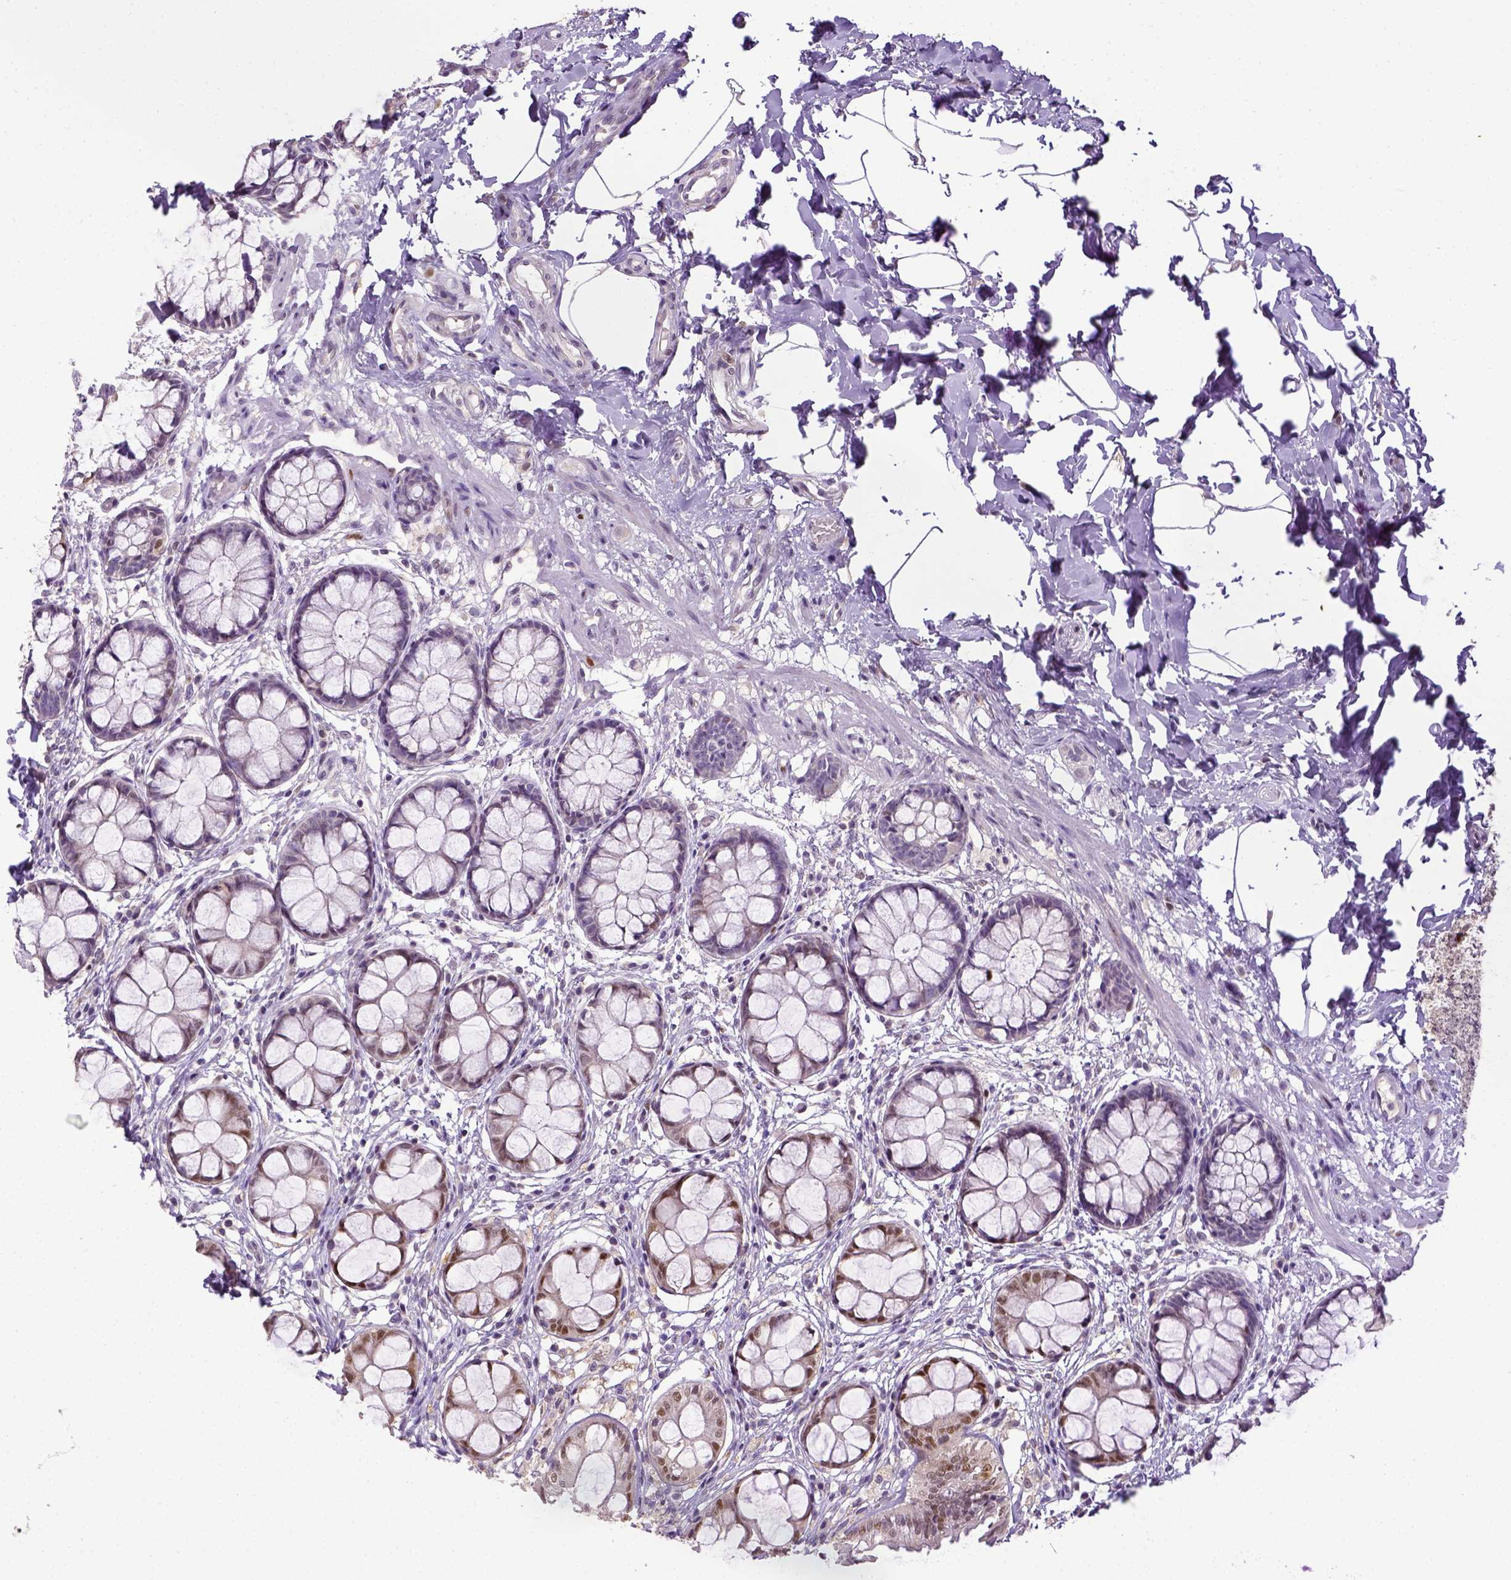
{"staining": {"intensity": "moderate", "quantity": "25%-75%", "location": "nuclear"}, "tissue": "rectum", "cell_type": "Glandular cells", "image_type": "normal", "snomed": [{"axis": "morphology", "description": "Normal tissue, NOS"}, {"axis": "topography", "description": "Rectum"}], "caption": "Immunohistochemical staining of unremarkable human rectum demonstrates medium levels of moderate nuclear expression in about 25%-75% of glandular cells.", "gene": "CDKN1A", "patient": {"sex": "female", "age": 62}}